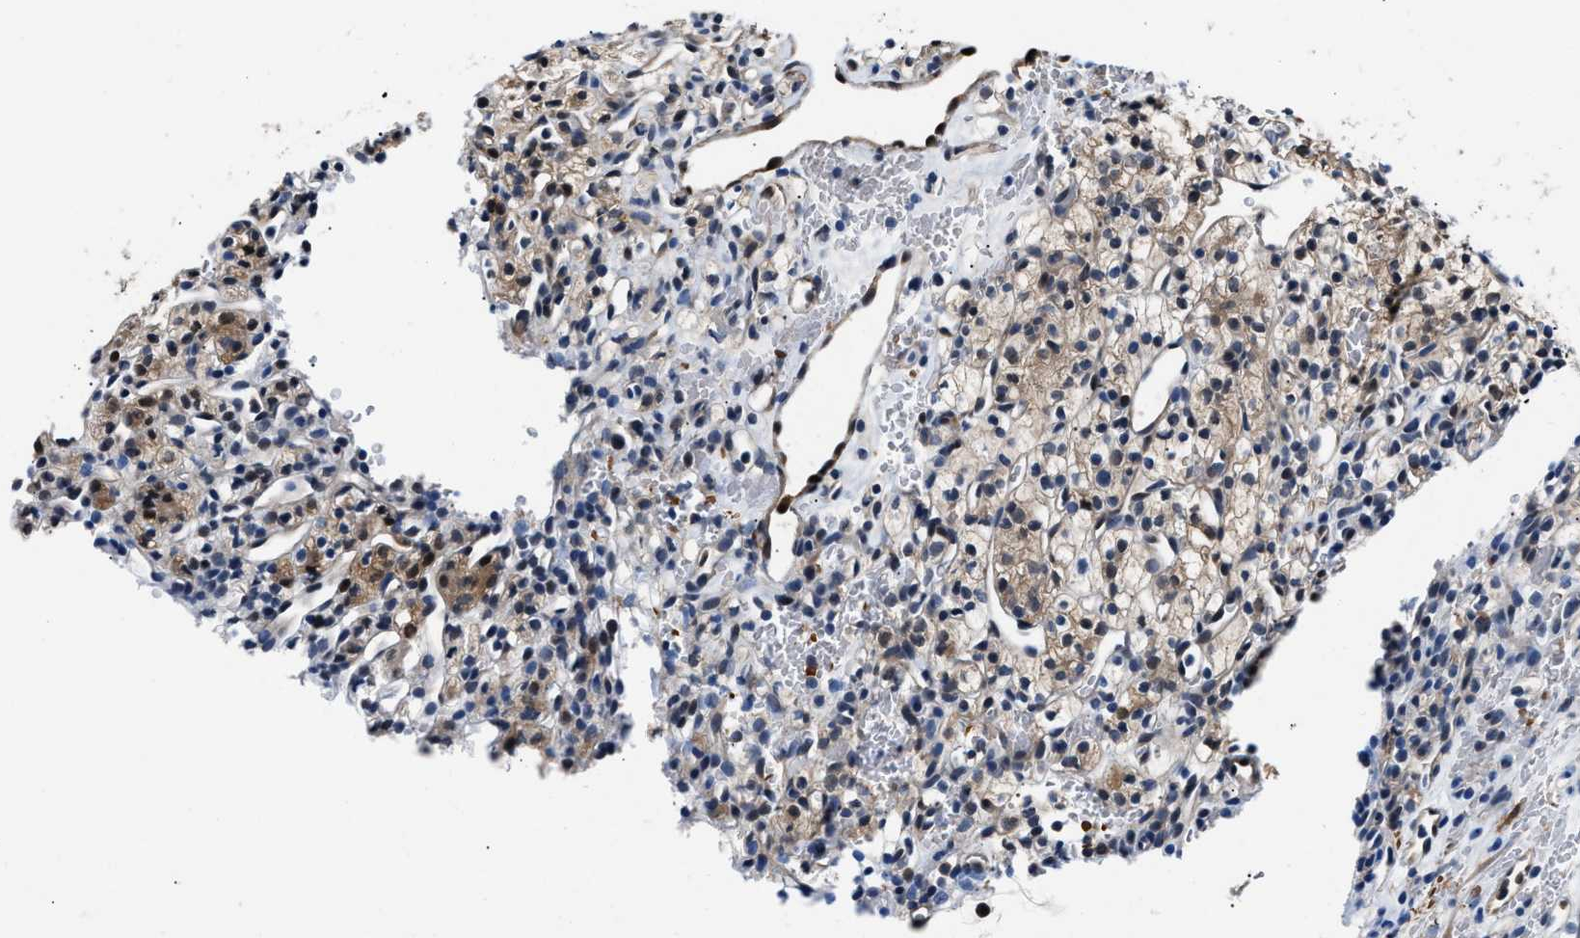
{"staining": {"intensity": "weak", "quantity": "25%-75%", "location": "cytoplasmic/membranous"}, "tissue": "renal cancer", "cell_type": "Tumor cells", "image_type": "cancer", "snomed": [{"axis": "morphology", "description": "Adenocarcinoma, NOS"}, {"axis": "topography", "description": "Kidney"}], "caption": "Protein expression analysis of renal cancer reveals weak cytoplasmic/membranous positivity in approximately 25%-75% of tumor cells. Ihc stains the protein in brown and the nuclei are stained blue.", "gene": "PPA1", "patient": {"sex": "female", "age": 57}}